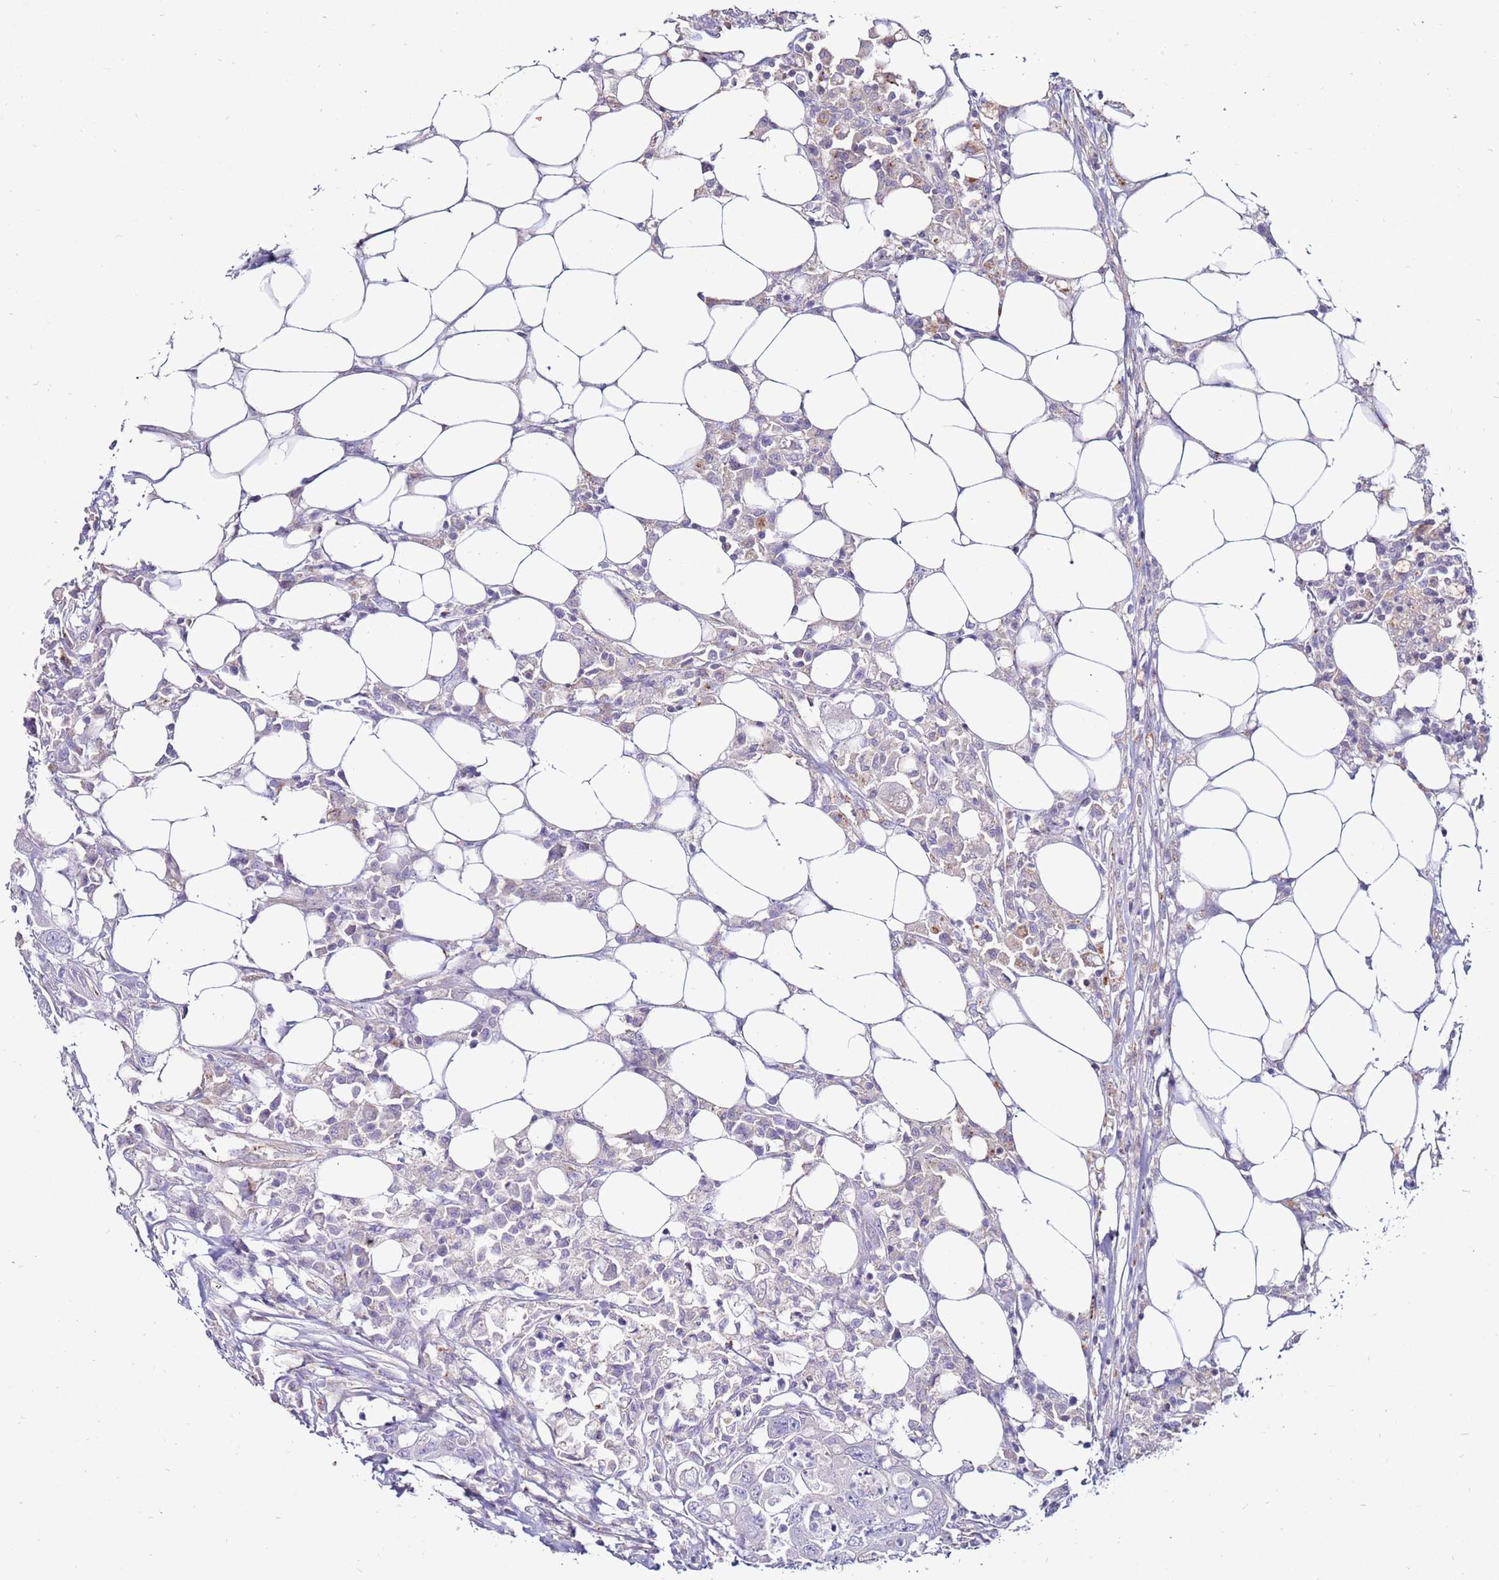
{"staining": {"intensity": "negative", "quantity": "none", "location": "none"}, "tissue": "colorectal cancer", "cell_type": "Tumor cells", "image_type": "cancer", "snomed": [{"axis": "morphology", "description": "Adenocarcinoma, NOS"}, {"axis": "topography", "description": "Colon"}], "caption": "Immunohistochemistry (IHC) histopathology image of neoplastic tissue: human adenocarcinoma (colorectal) stained with DAB reveals no significant protein positivity in tumor cells.", "gene": "CLEC4M", "patient": {"sex": "male", "age": 71}}